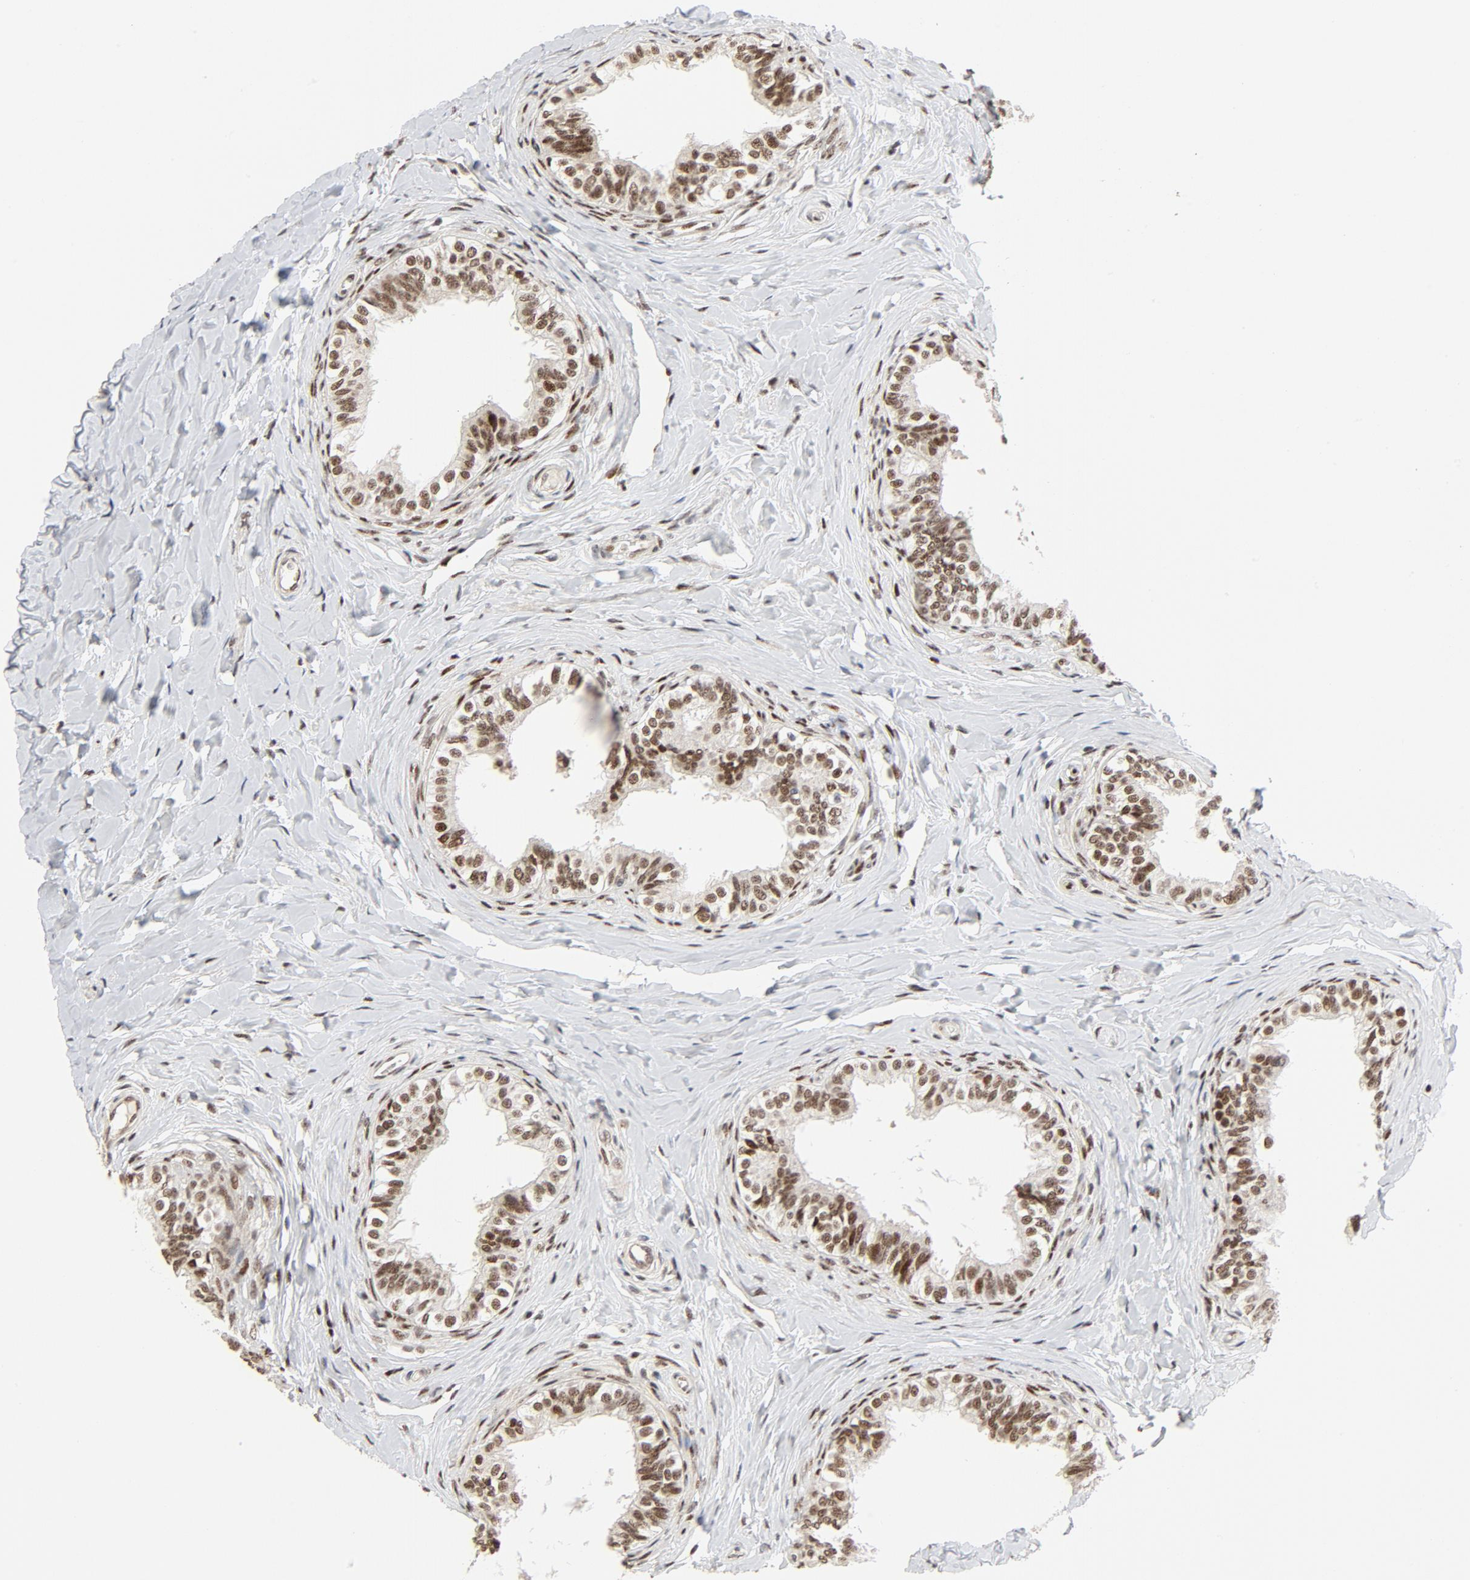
{"staining": {"intensity": "moderate", "quantity": ">75%", "location": "nuclear"}, "tissue": "epididymis", "cell_type": "Glandular cells", "image_type": "normal", "snomed": [{"axis": "morphology", "description": "Normal tissue, NOS"}, {"axis": "topography", "description": "Soft tissue"}, {"axis": "topography", "description": "Epididymis"}], "caption": "Benign epididymis was stained to show a protein in brown. There is medium levels of moderate nuclear positivity in approximately >75% of glandular cells. The protein of interest is stained brown, and the nuclei are stained in blue (DAB IHC with brightfield microscopy, high magnification).", "gene": "GTF2I", "patient": {"sex": "male", "age": 26}}